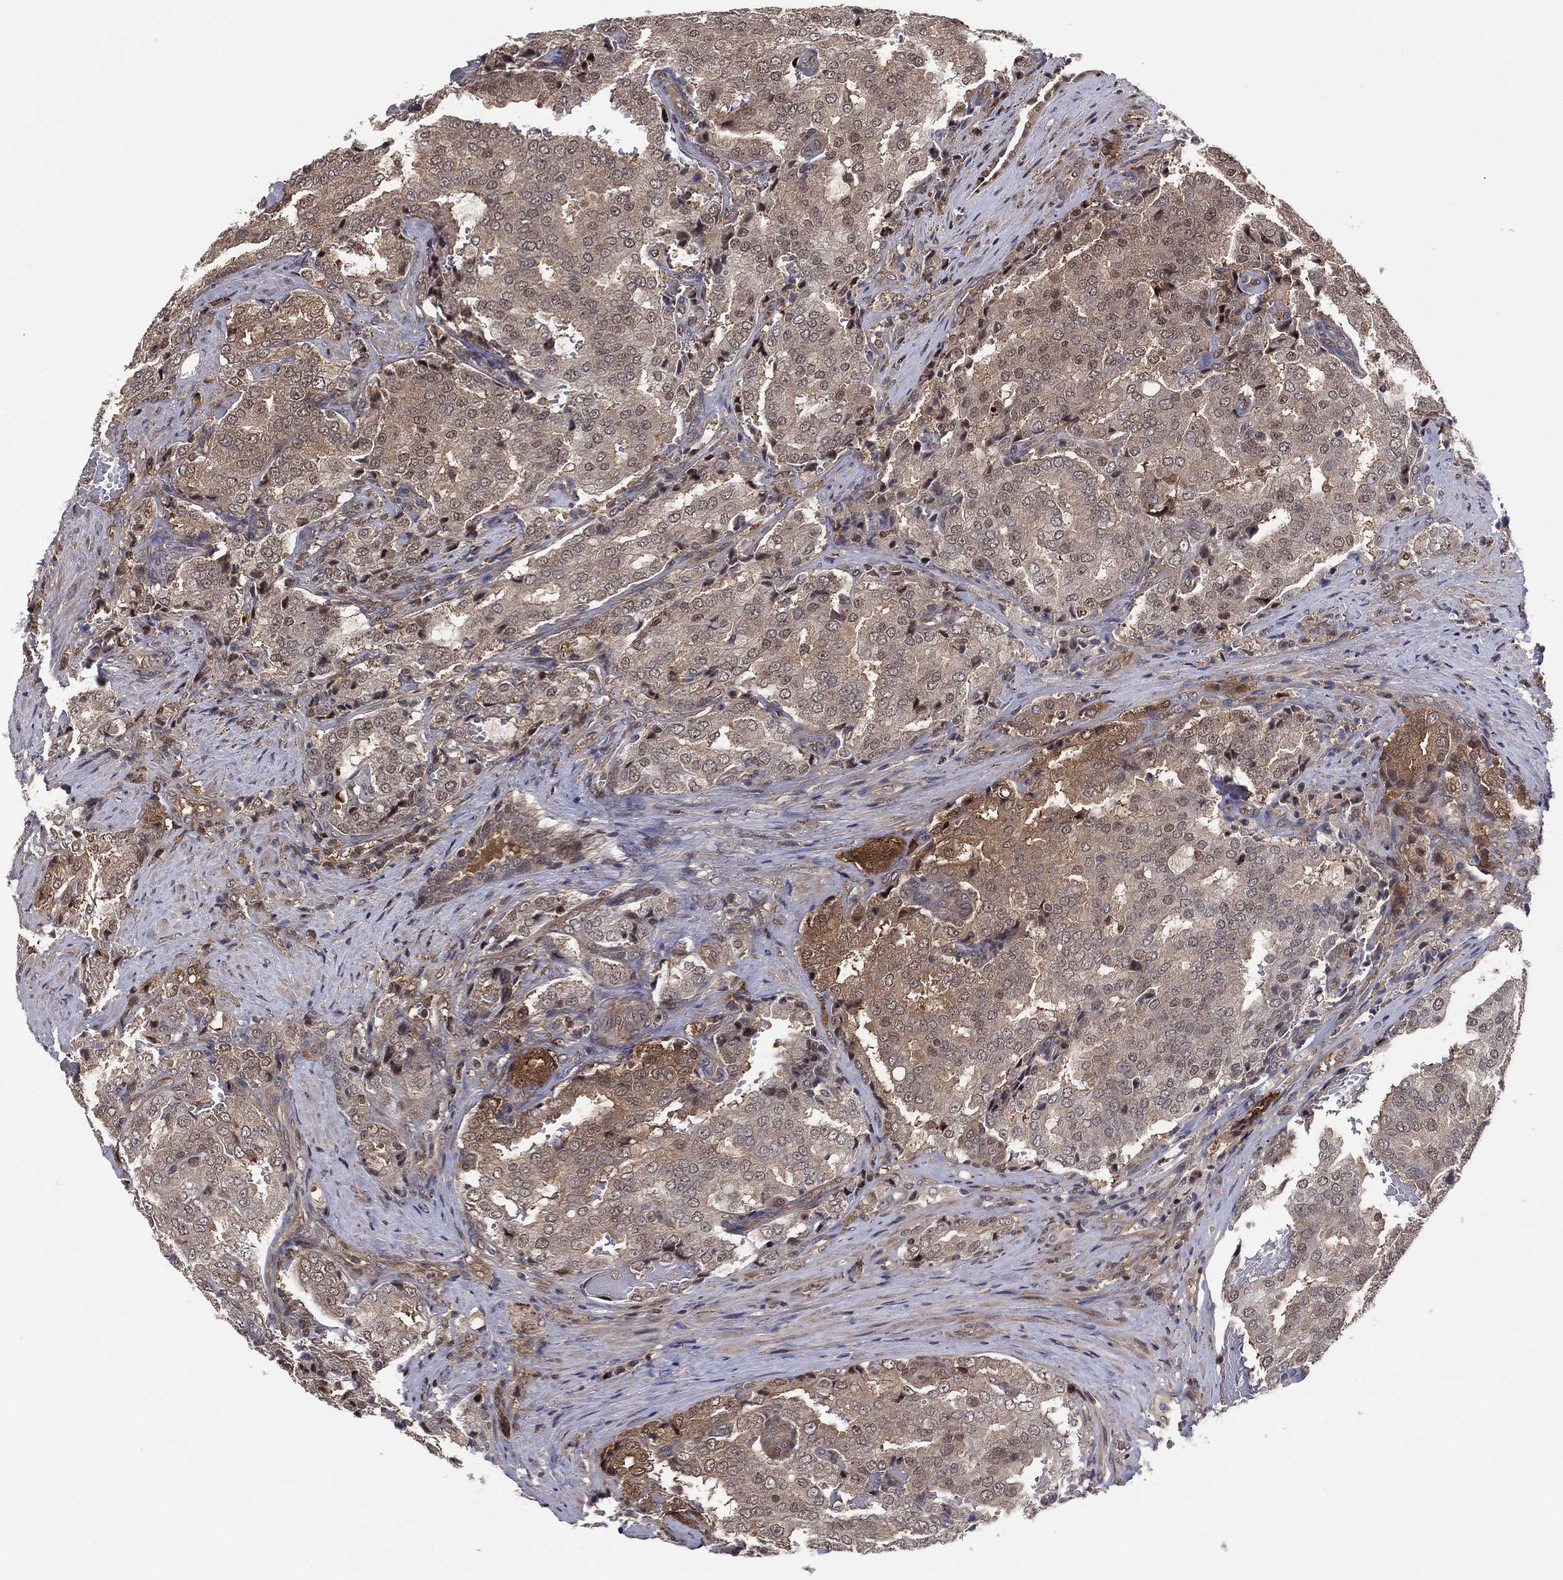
{"staining": {"intensity": "moderate", "quantity": "<25%", "location": "cytoplasmic/membranous"}, "tissue": "prostate cancer", "cell_type": "Tumor cells", "image_type": "cancer", "snomed": [{"axis": "morphology", "description": "Adenocarcinoma, NOS"}, {"axis": "topography", "description": "Prostate"}], "caption": "Prostate cancer was stained to show a protein in brown. There is low levels of moderate cytoplasmic/membranous expression in about <25% of tumor cells.", "gene": "ICOSLG", "patient": {"sex": "male", "age": 65}}